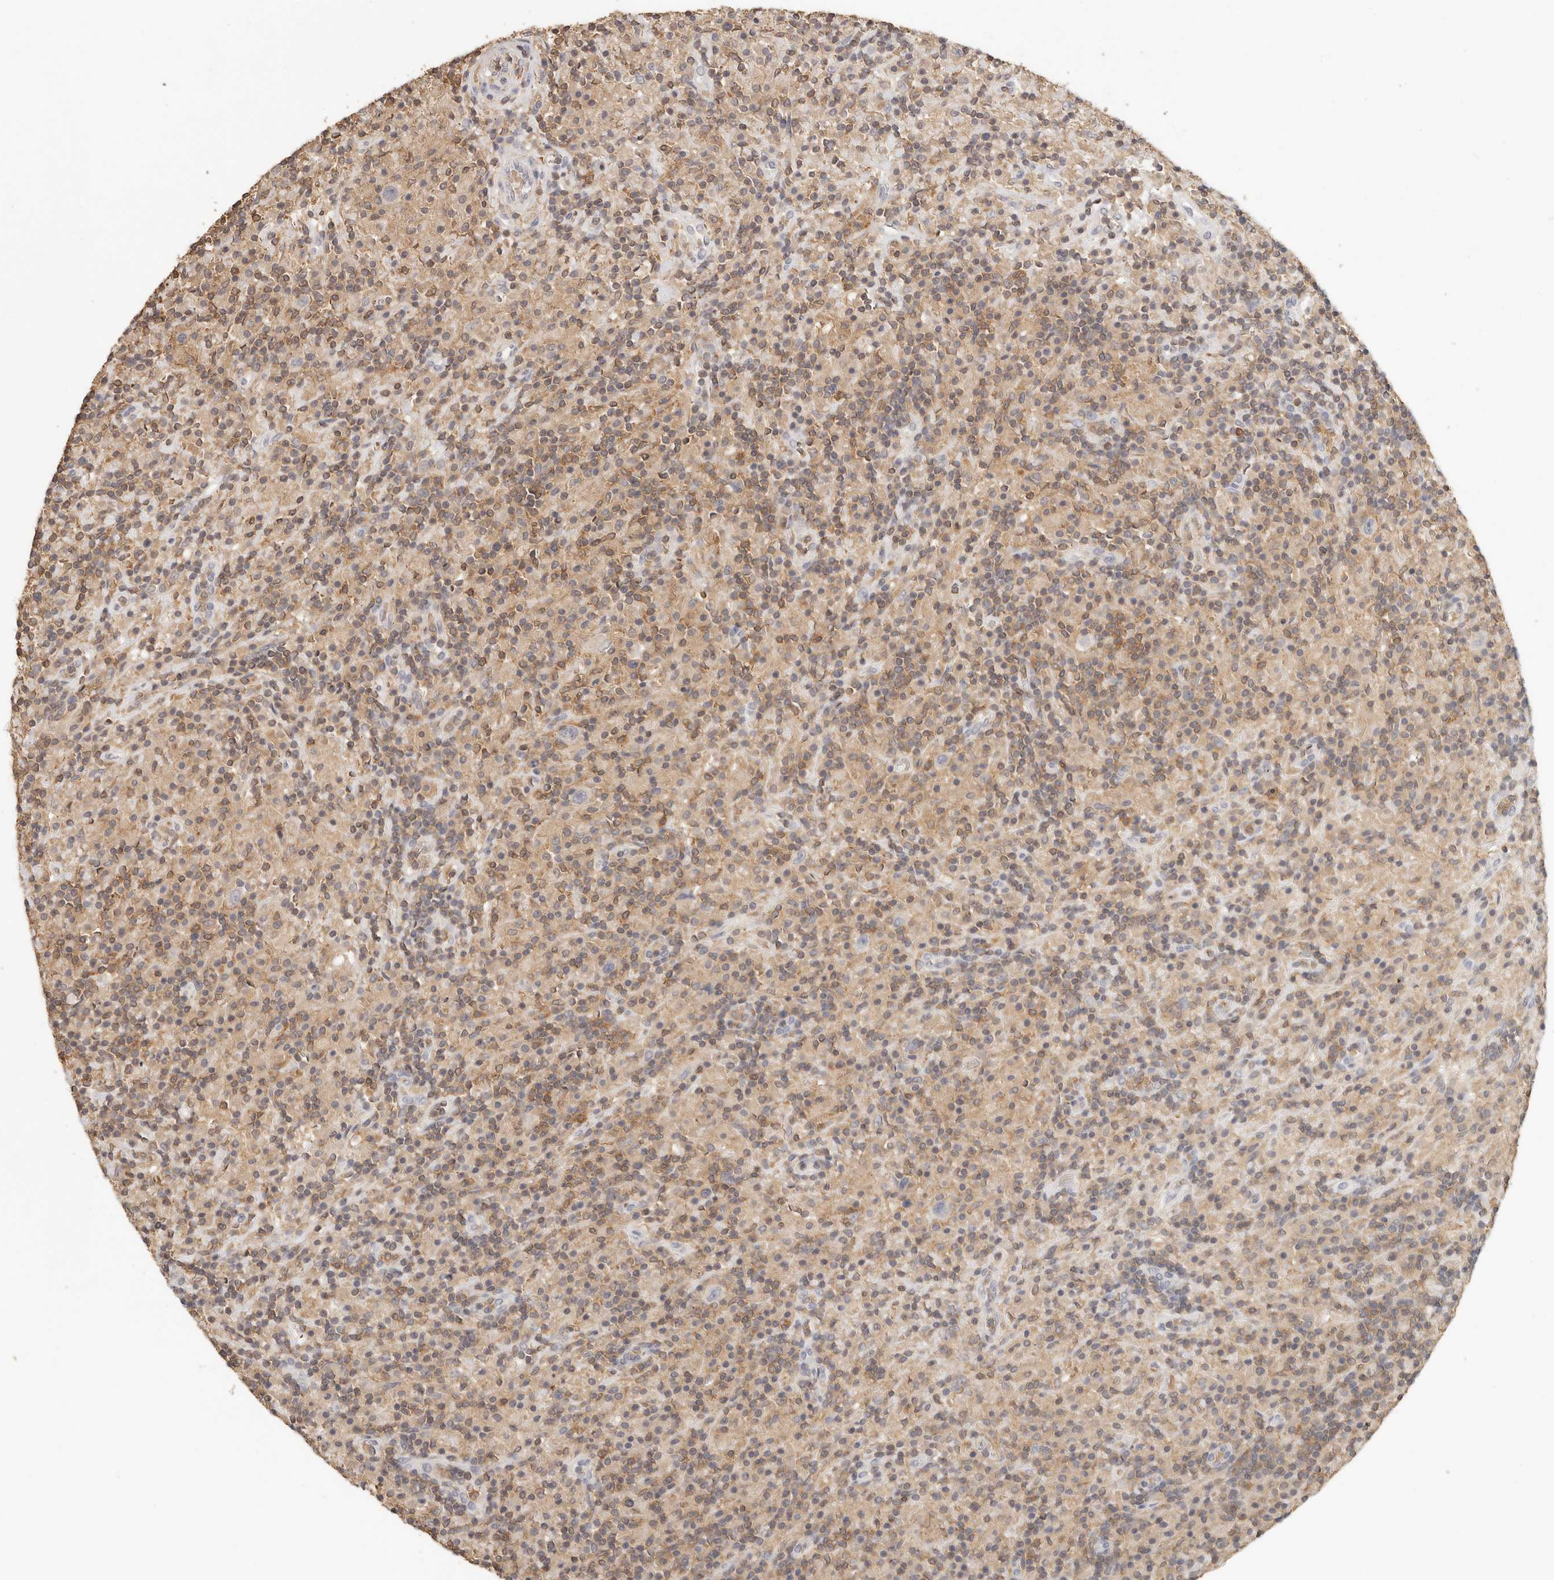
{"staining": {"intensity": "negative", "quantity": "none", "location": "none"}, "tissue": "lymphoma", "cell_type": "Tumor cells", "image_type": "cancer", "snomed": [{"axis": "morphology", "description": "Hodgkin's disease, NOS"}, {"axis": "topography", "description": "Lymph node"}], "caption": "Tumor cells are negative for protein expression in human Hodgkin's disease.", "gene": "CSK", "patient": {"sex": "male", "age": 70}}